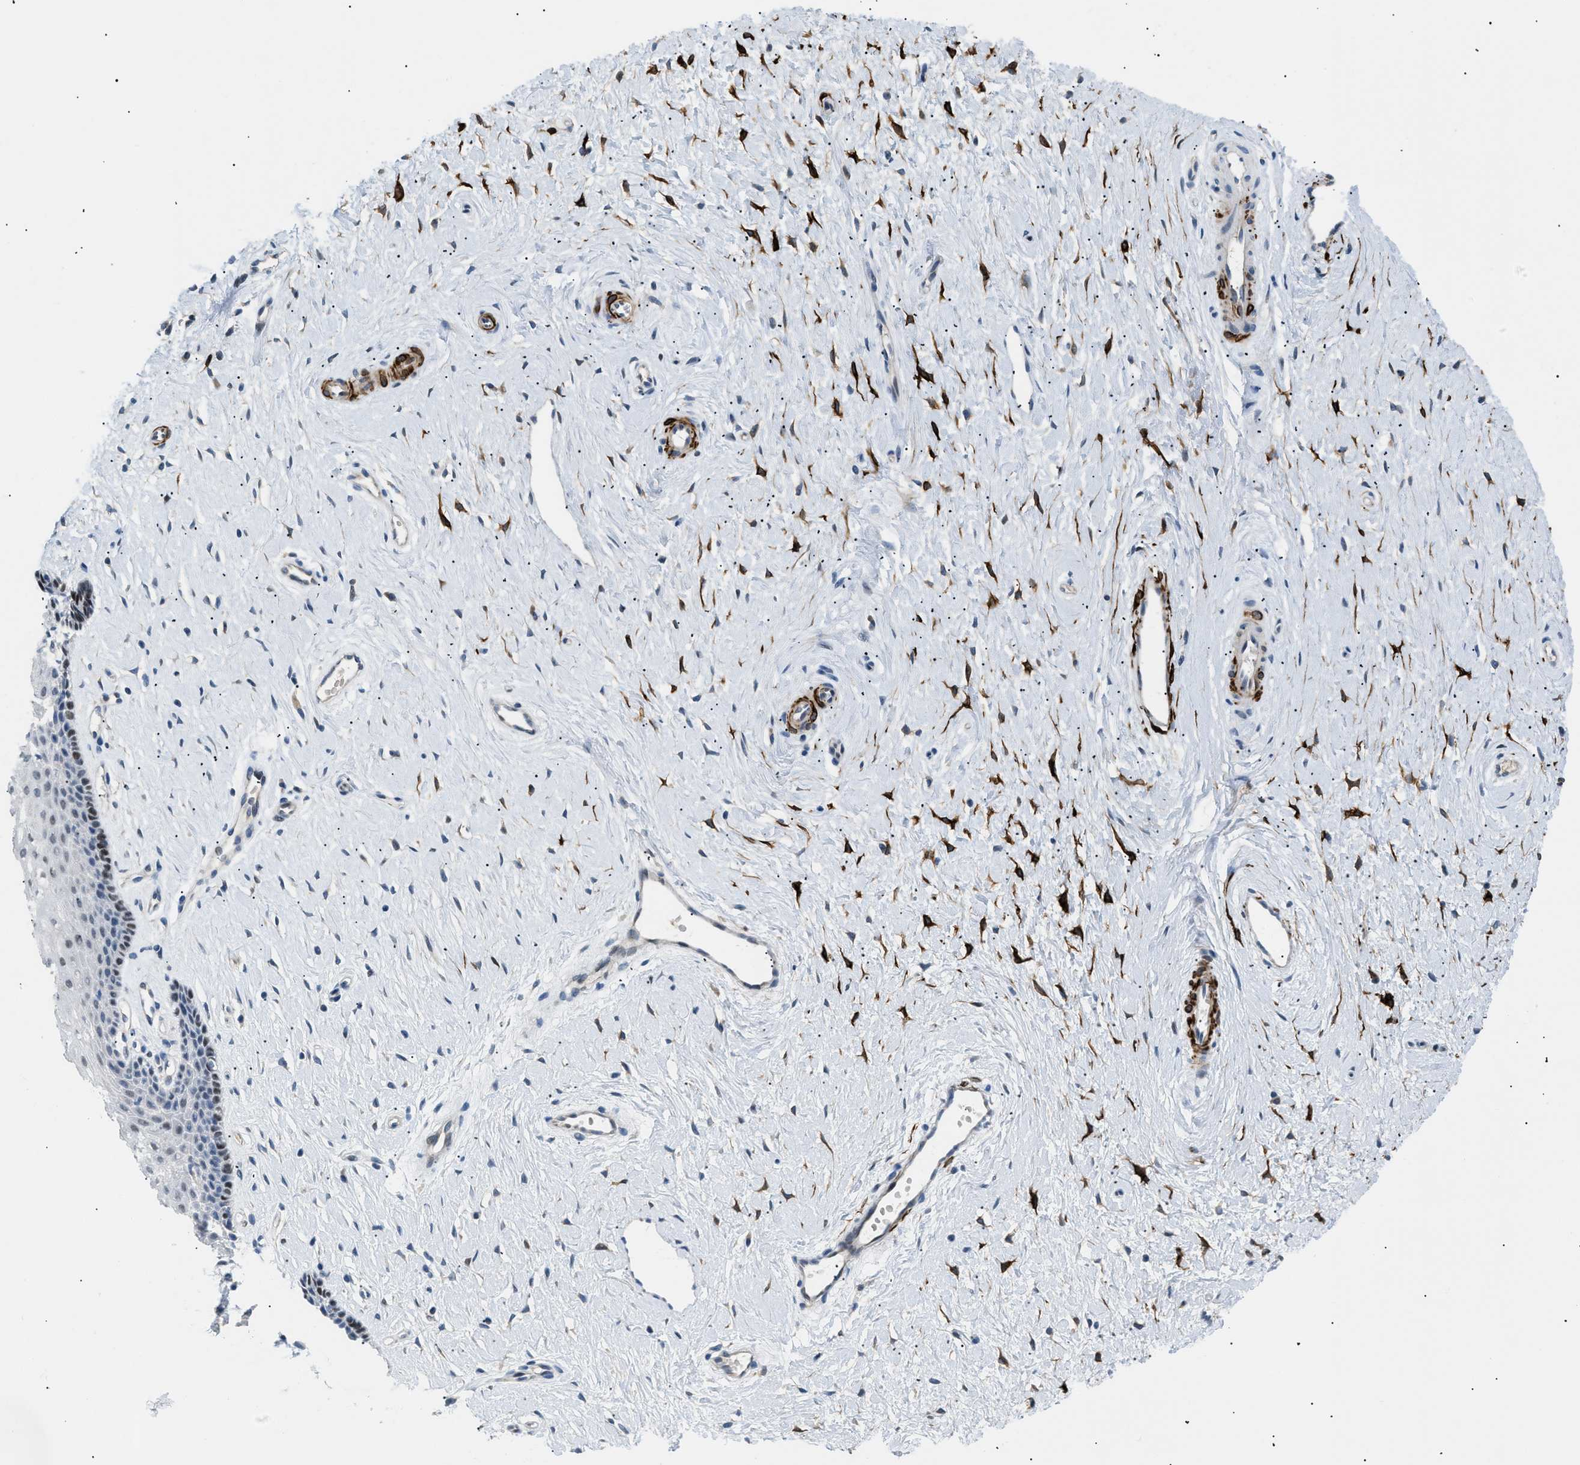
{"staining": {"intensity": "moderate", "quantity": "<25%", "location": "nuclear"}, "tissue": "cervix", "cell_type": "Squamous epithelial cells", "image_type": "normal", "snomed": [{"axis": "morphology", "description": "Normal tissue, NOS"}, {"axis": "topography", "description": "Cervix"}], "caption": "A brown stain highlights moderate nuclear staining of a protein in squamous epithelial cells of unremarkable human cervix. The protein is shown in brown color, while the nuclei are stained blue.", "gene": "ICA1", "patient": {"sex": "female", "age": 39}}